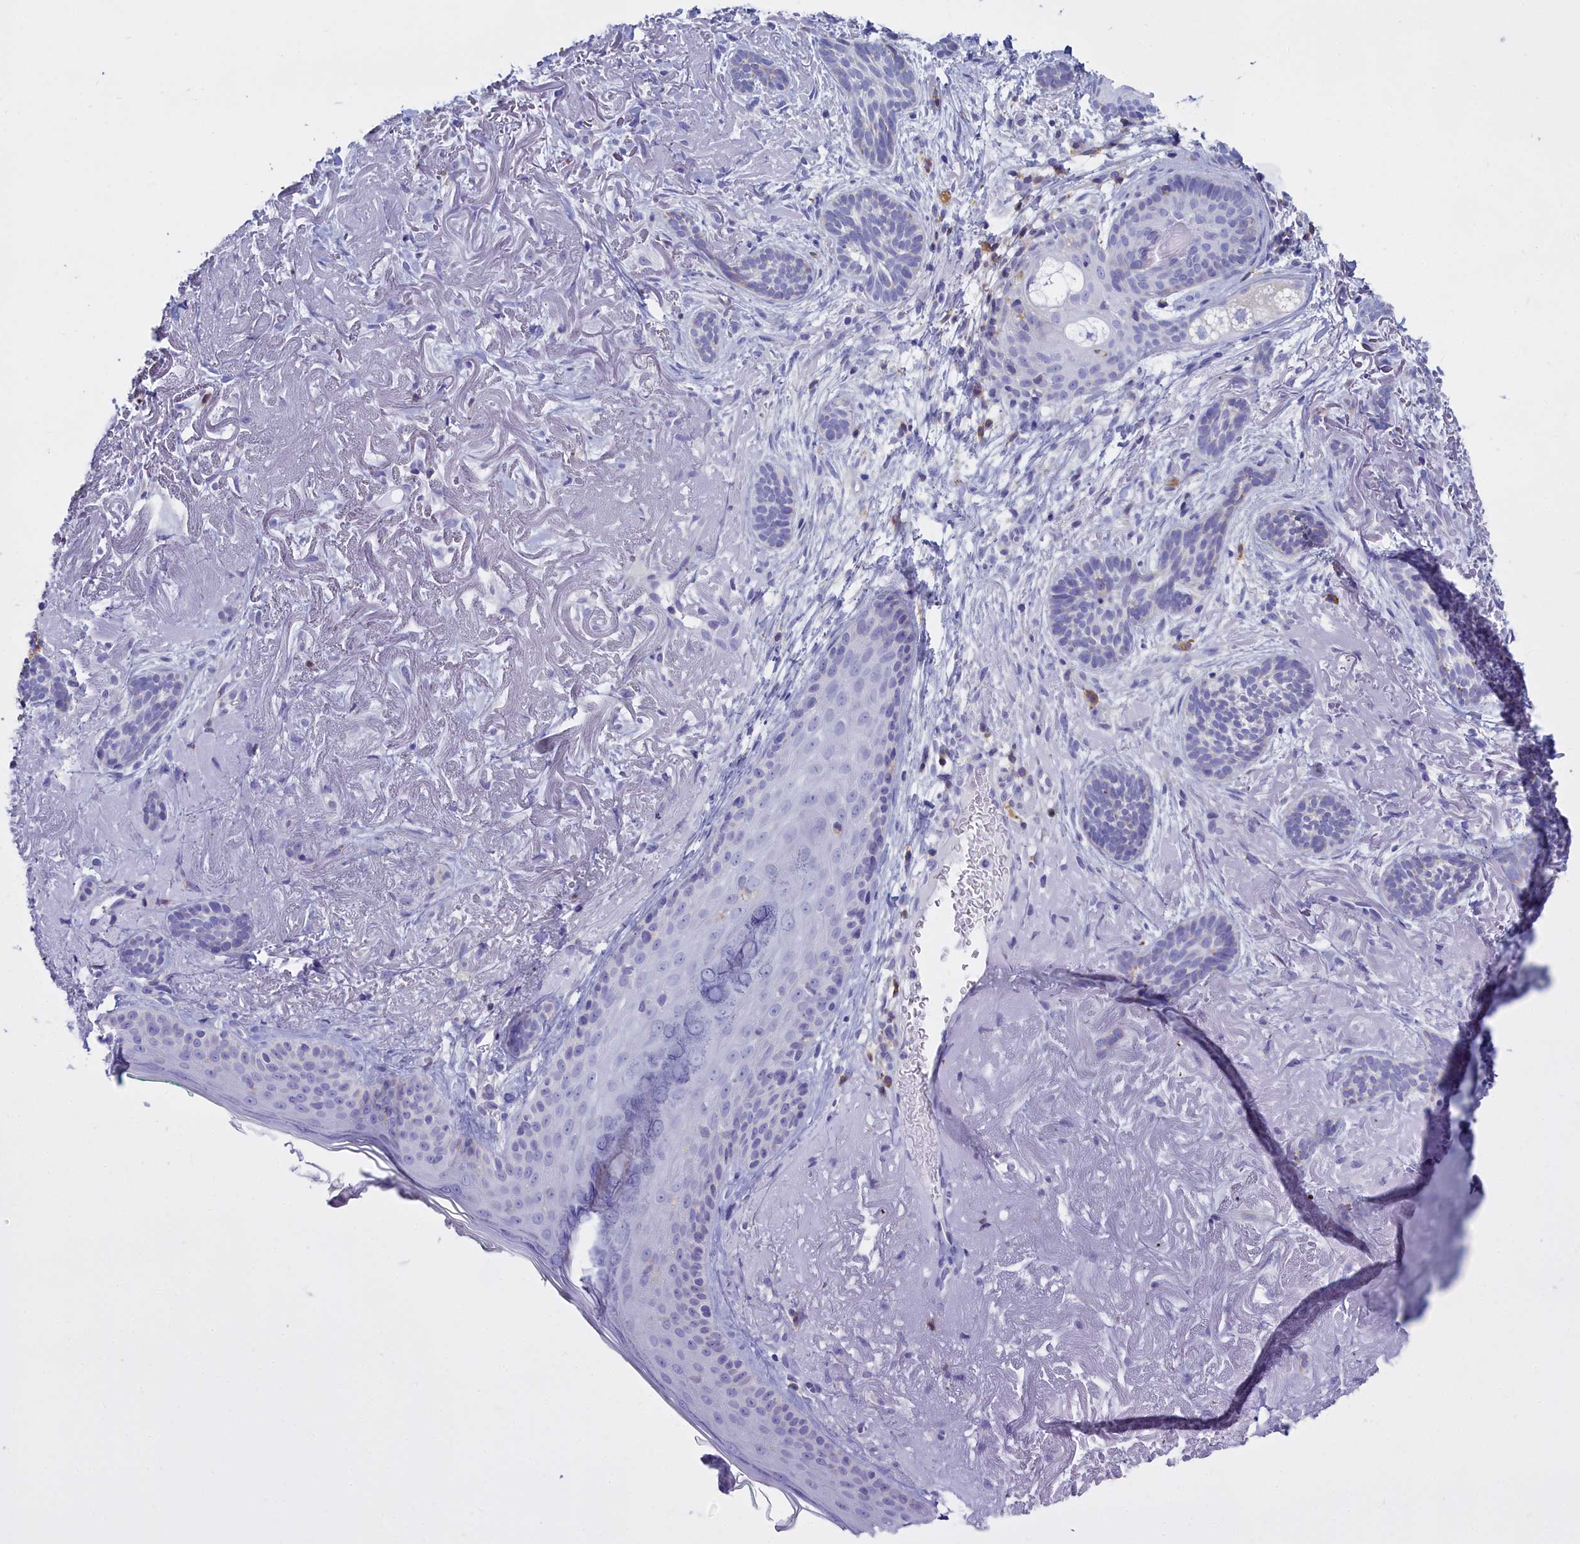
{"staining": {"intensity": "negative", "quantity": "none", "location": "none"}, "tissue": "skin cancer", "cell_type": "Tumor cells", "image_type": "cancer", "snomed": [{"axis": "morphology", "description": "Basal cell carcinoma"}, {"axis": "topography", "description": "Skin"}], "caption": "This is an immunohistochemistry (IHC) micrograph of skin basal cell carcinoma. There is no positivity in tumor cells.", "gene": "CD5", "patient": {"sex": "male", "age": 71}}